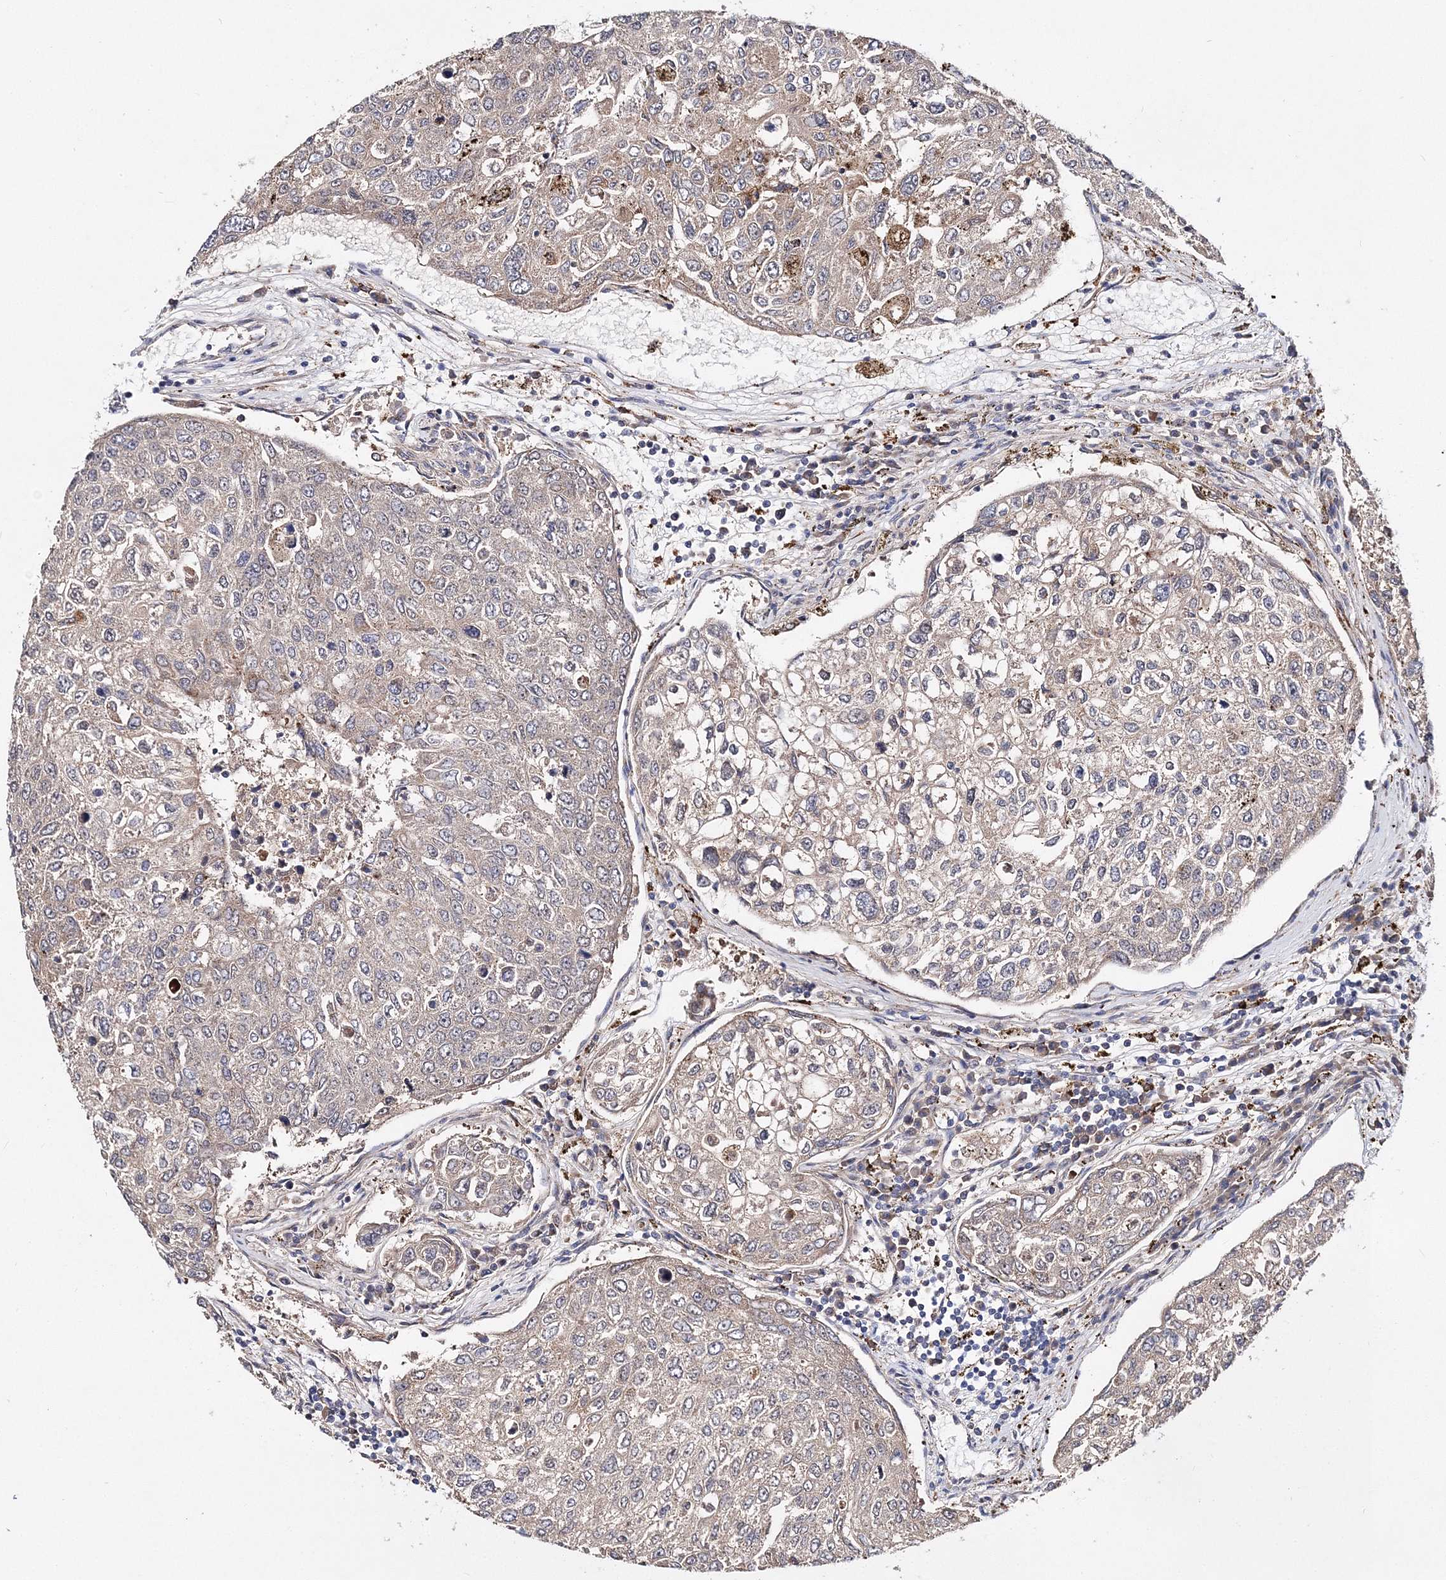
{"staining": {"intensity": "weak", "quantity": ">75%", "location": "cytoplasmic/membranous"}, "tissue": "urothelial cancer", "cell_type": "Tumor cells", "image_type": "cancer", "snomed": [{"axis": "morphology", "description": "Urothelial carcinoma, High grade"}, {"axis": "topography", "description": "Lymph node"}, {"axis": "topography", "description": "Urinary bladder"}], "caption": "The histopathology image demonstrates staining of urothelial cancer, revealing weak cytoplasmic/membranous protein expression (brown color) within tumor cells.", "gene": "C3orf38", "patient": {"sex": "male", "age": 51}}